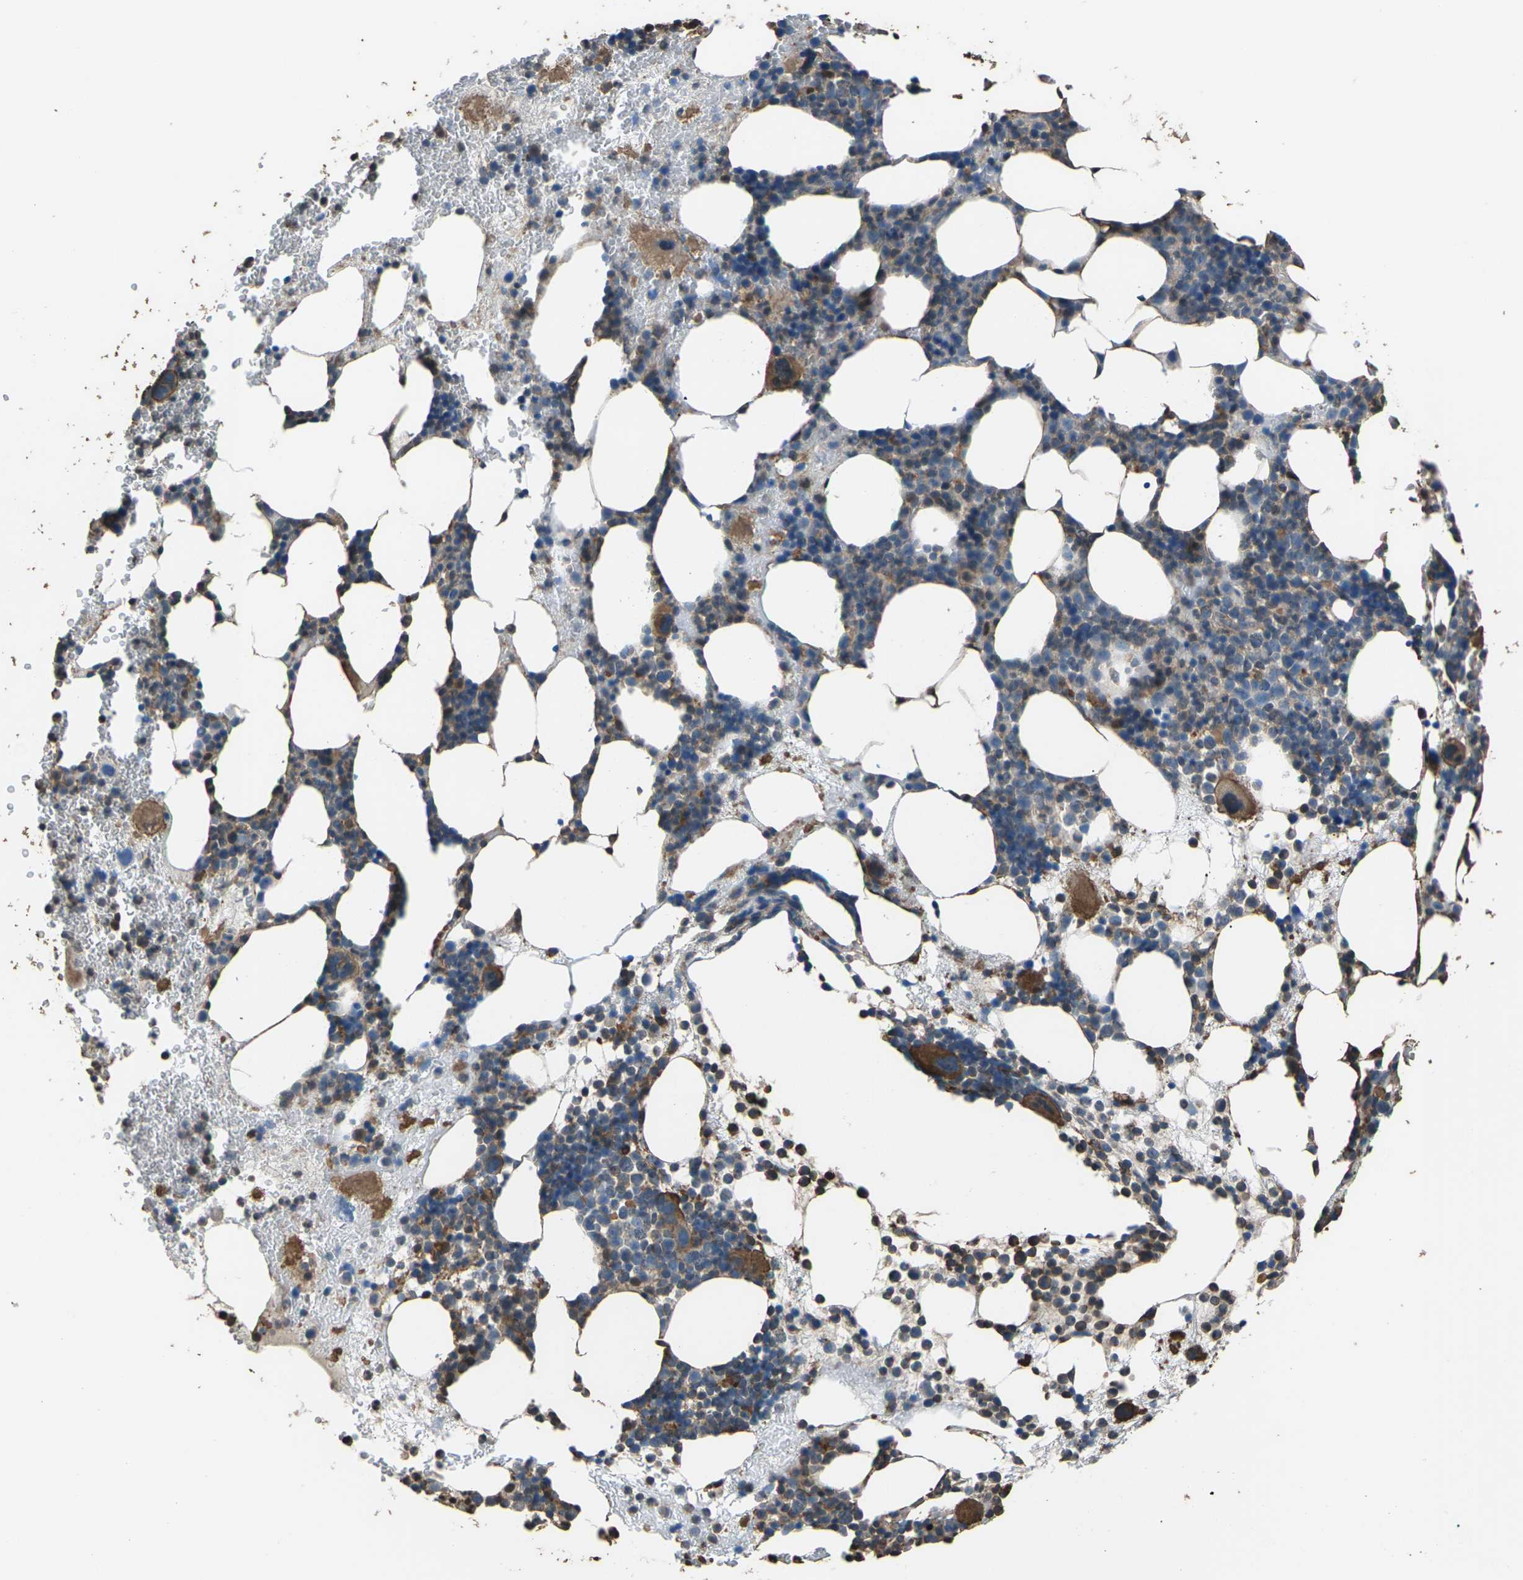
{"staining": {"intensity": "strong", "quantity": "<25%", "location": "cytoplasmic/membranous"}, "tissue": "bone marrow", "cell_type": "Hematopoietic cells", "image_type": "normal", "snomed": [{"axis": "morphology", "description": "Normal tissue, NOS"}, {"axis": "morphology", "description": "Inflammation, NOS"}, {"axis": "topography", "description": "Bone marrow"}], "caption": "The photomicrograph exhibits staining of benign bone marrow, revealing strong cytoplasmic/membranous protein positivity (brown color) within hematopoietic cells. (brown staining indicates protein expression, while blue staining denotes nuclei).", "gene": "DHPS", "patient": {"sex": "female", "age": 76}}